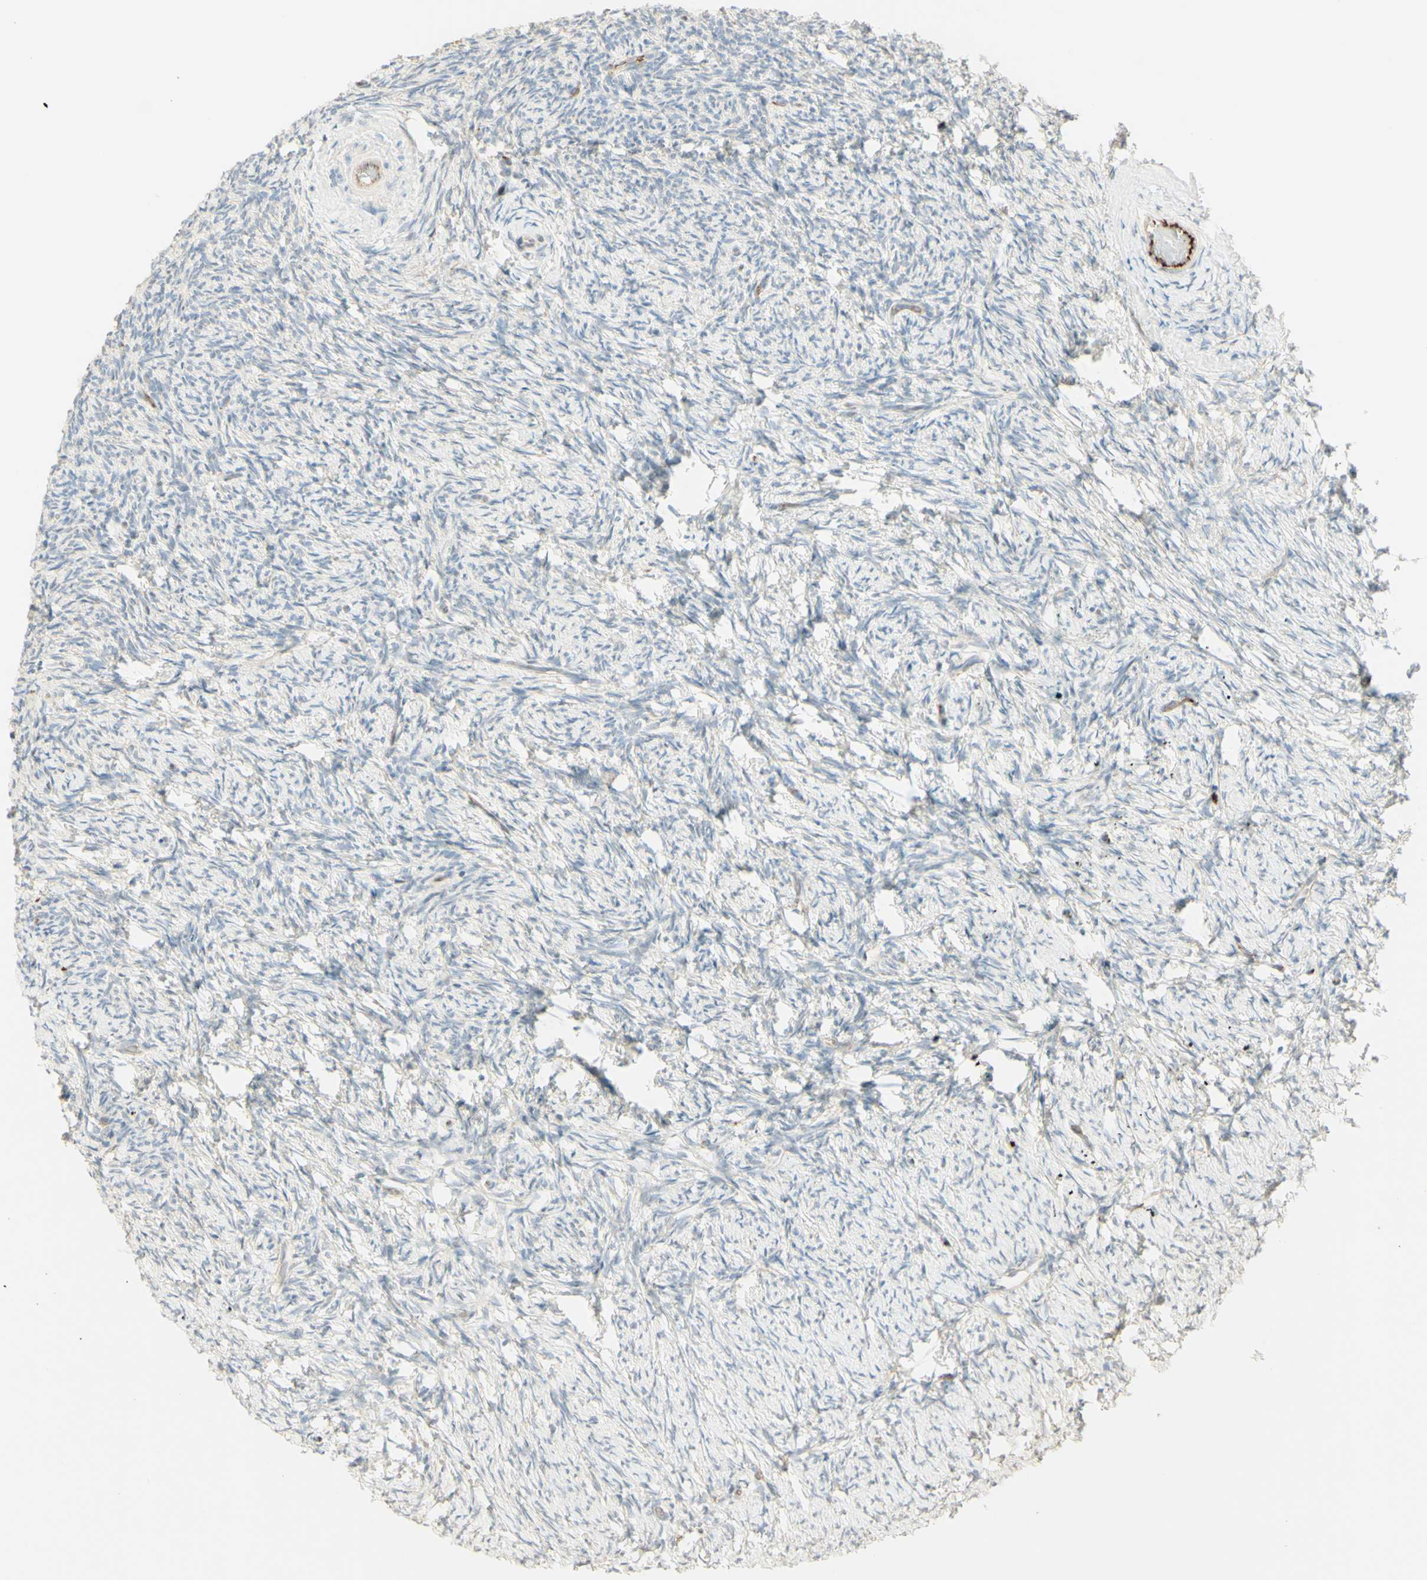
{"staining": {"intensity": "negative", "quantity": "none", "location": "none"}, "tissue": "ovary", "cell_type": "Ovarian stroma cells", "image_type": "normal", "snomed": [{"axis": "morphology", "description": "Normal tissue, NOS"}, {"axis": "topography", "description": "Ovary"}], "caption": "DAB immunohistochemical staining of unremarkable human ovary displays no significant positivity in ovarian stroma cells. The staining is performed using DAB (3,3'-diaminobenzidine) brown chromogen with nuclei counter-stained in using hematoxylin.", "gene": "ANGPT2", "patient": {"sex": "female", "age": 60}}